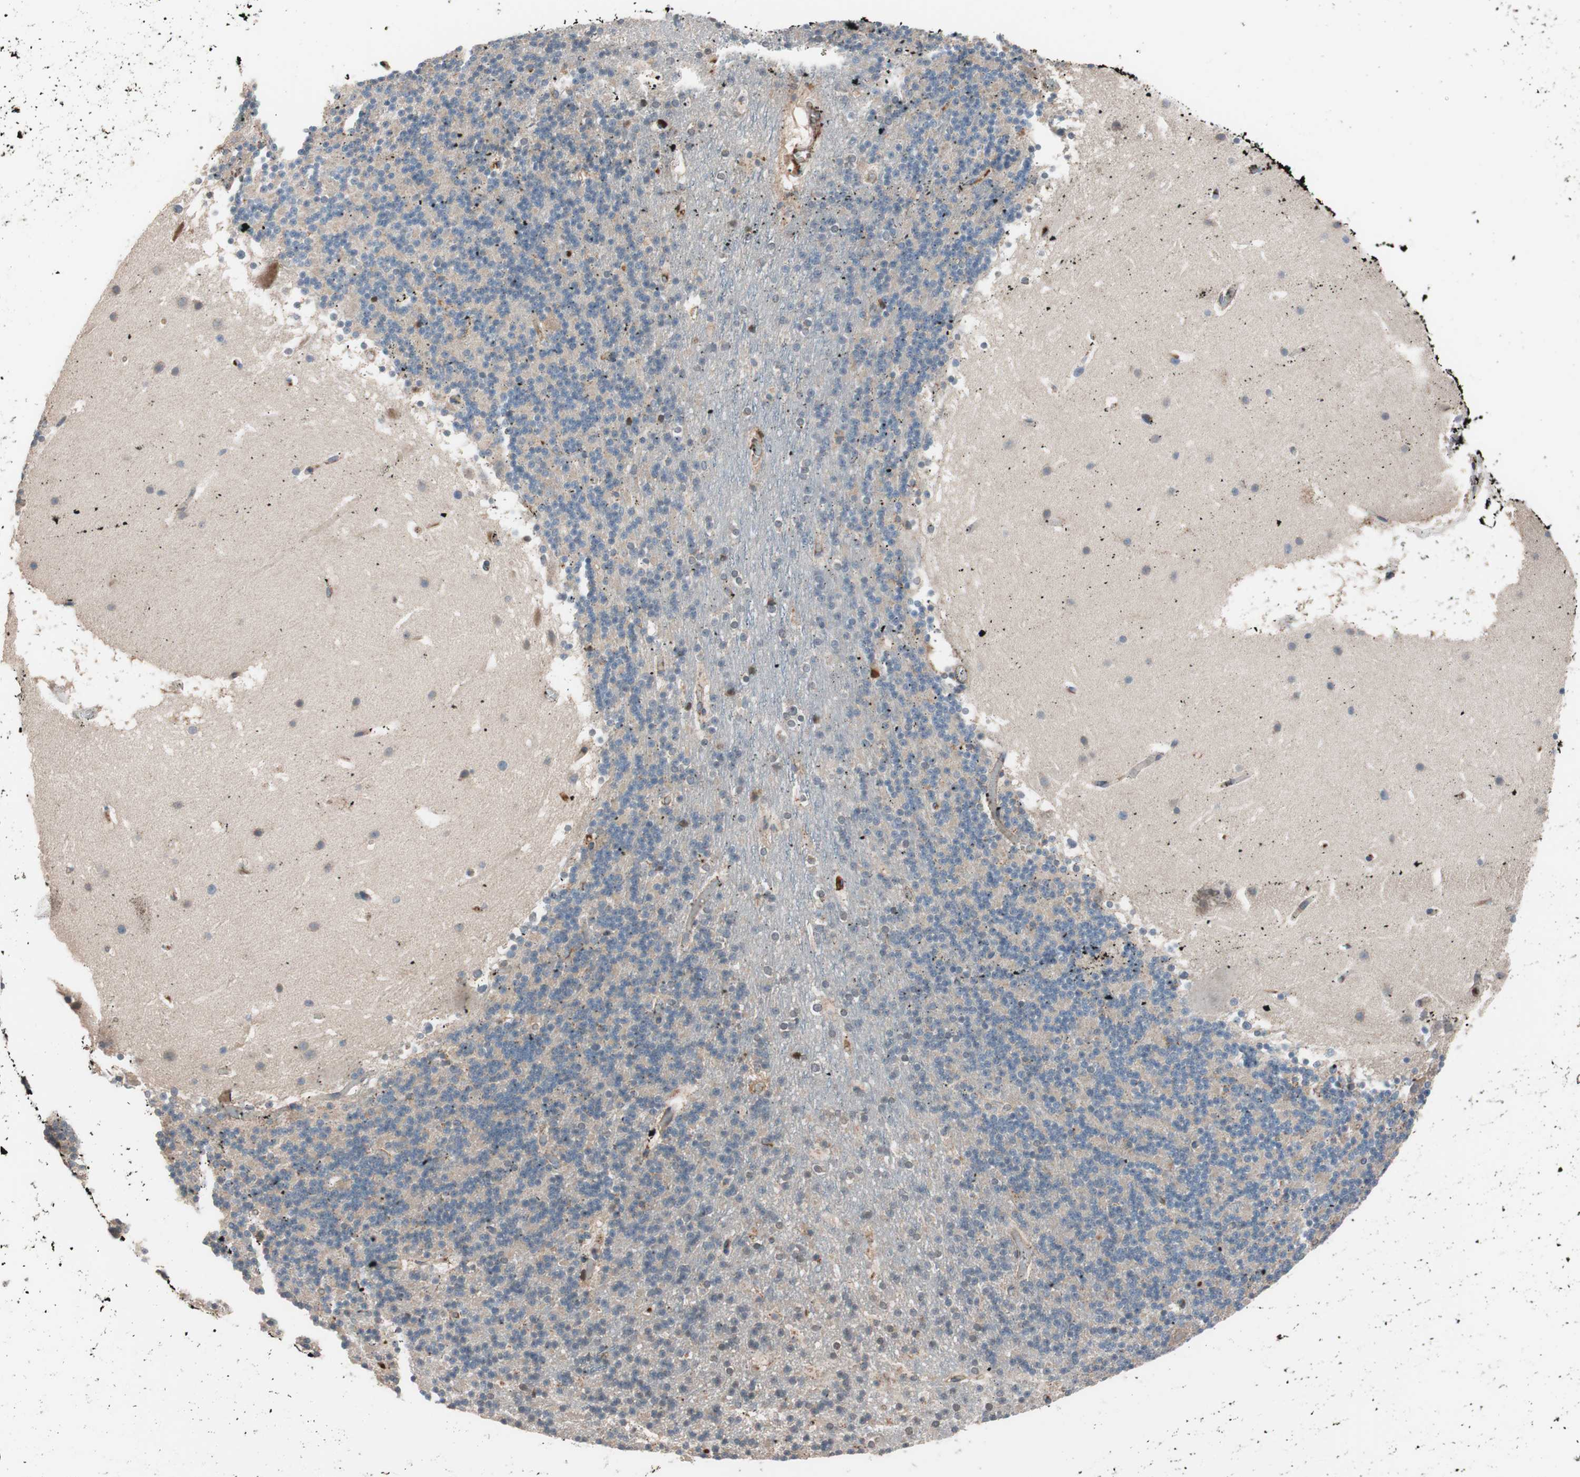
{"staining": {"intensity": "moderate", "quantity": "<25%", "location": "nuclear"}, "tissue": "cerebellum", "cell_type": "Cells in granular layer", "image_type": "normal", "snomed": [{"axis": "morphology", "description": "Normal tissue, NOS"}, {"axis": "topography", "description": "Cerebellum"}], "caption": "Immunohistochemistry image of normal cerebellum: human cerebellum stained using IHC demonstrates low levels of moderate protein expression localized specifically in the nuclear of cells in granular layer, appearing as a nuclear brown color.", "gene": "SDC4", "patient": {"sex": "male", "age": 45}}